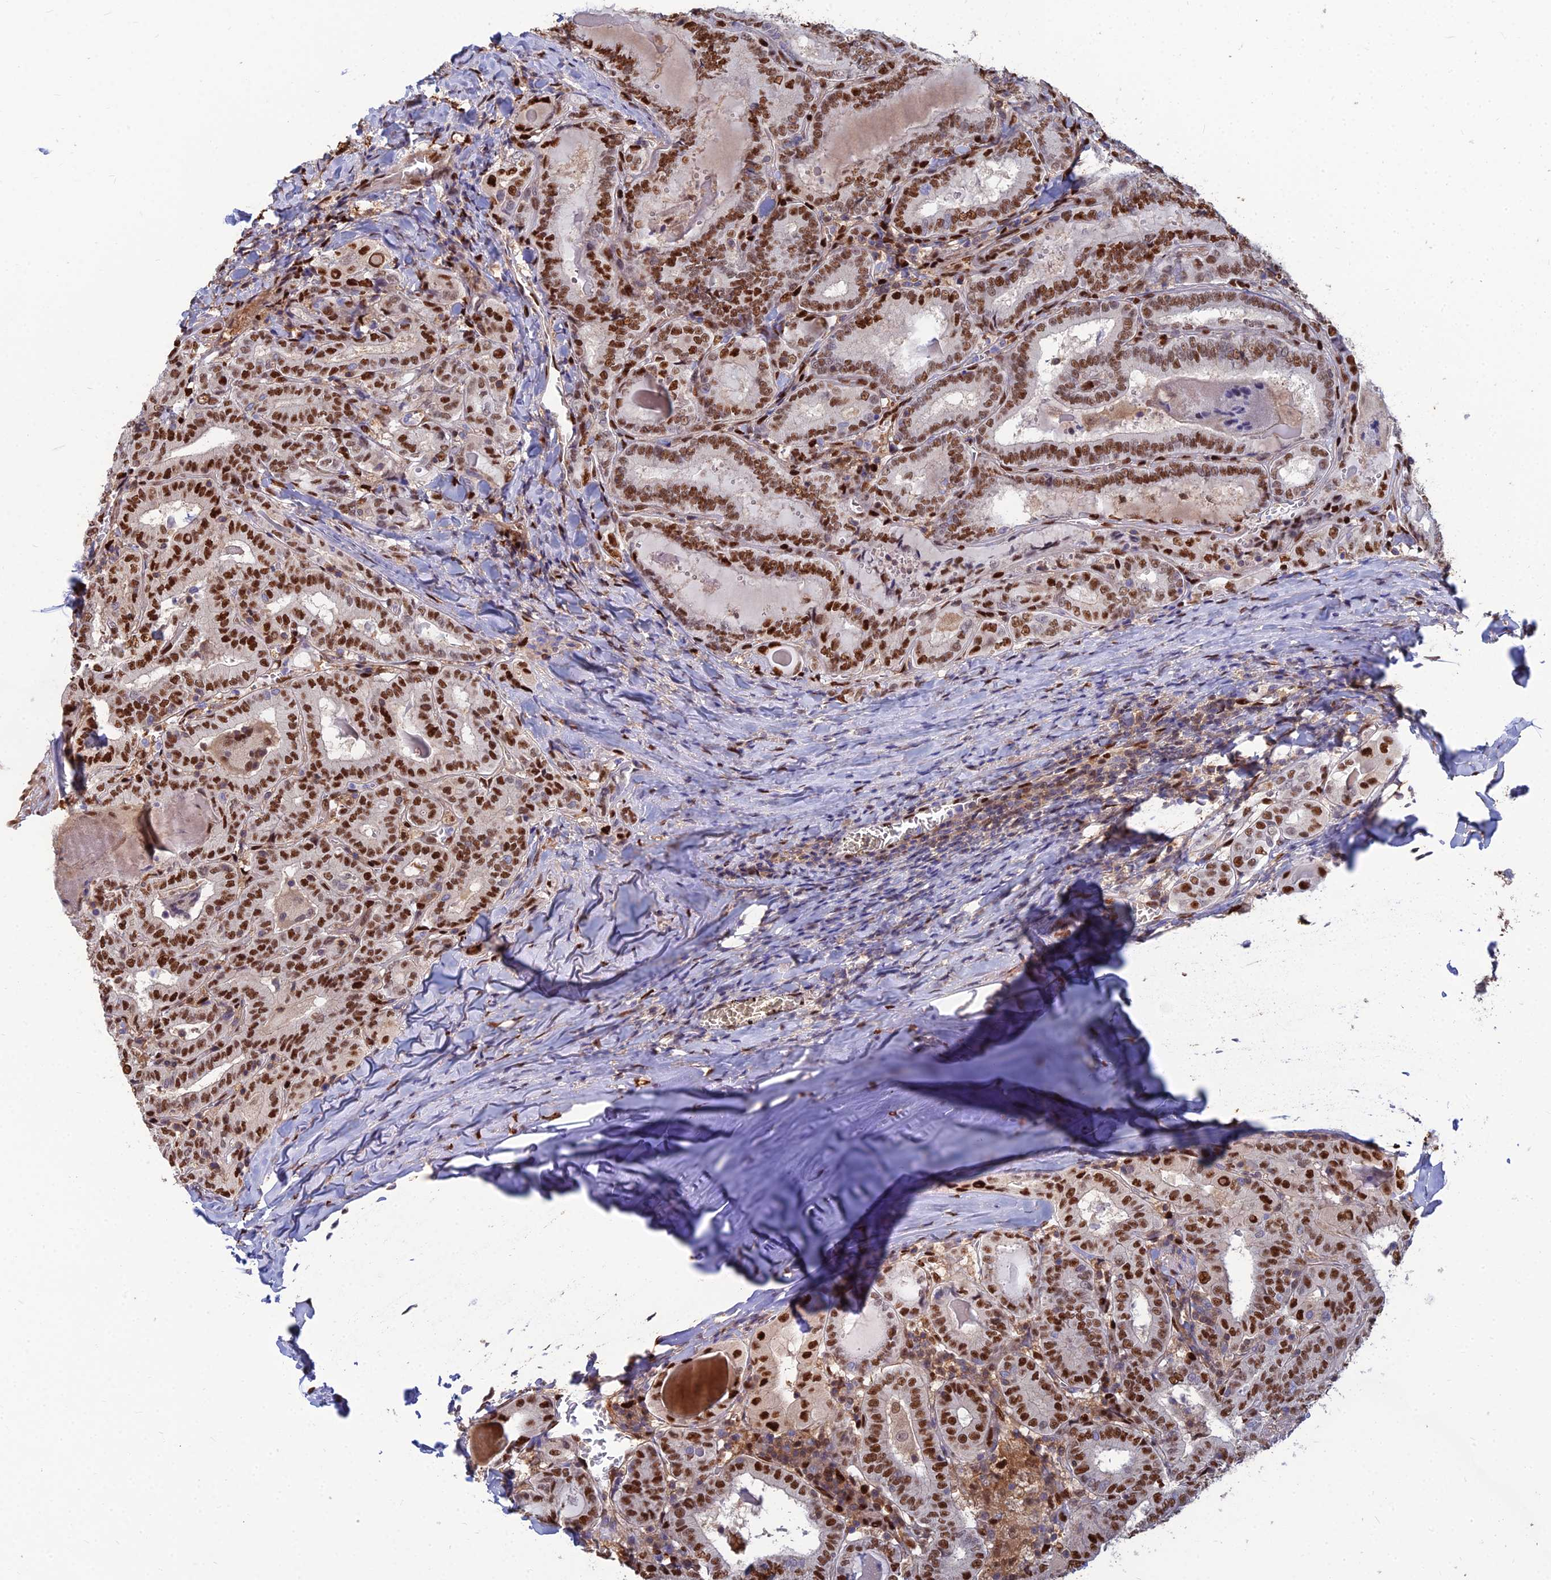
{"staining": {"intensity": "strong", "quantity": ">75%", "location": "nuclear"}, "tissue": "thyroid cancer", "cell_type": "Tumor cells", "image_type": "cancer", "snomed": [{"axis": "morphology", "description": "Papillary adenocarcinoma, NOS"}, {"axis": "topography", "description": "Thyroid gland"}], "caption": "Human papillary adenocarcinoma (thyroid) stained with a protein marker displays strong staining in tumor cells.", "gene": "DNPEP", "patient": {"sex": "female", "age": 72}}